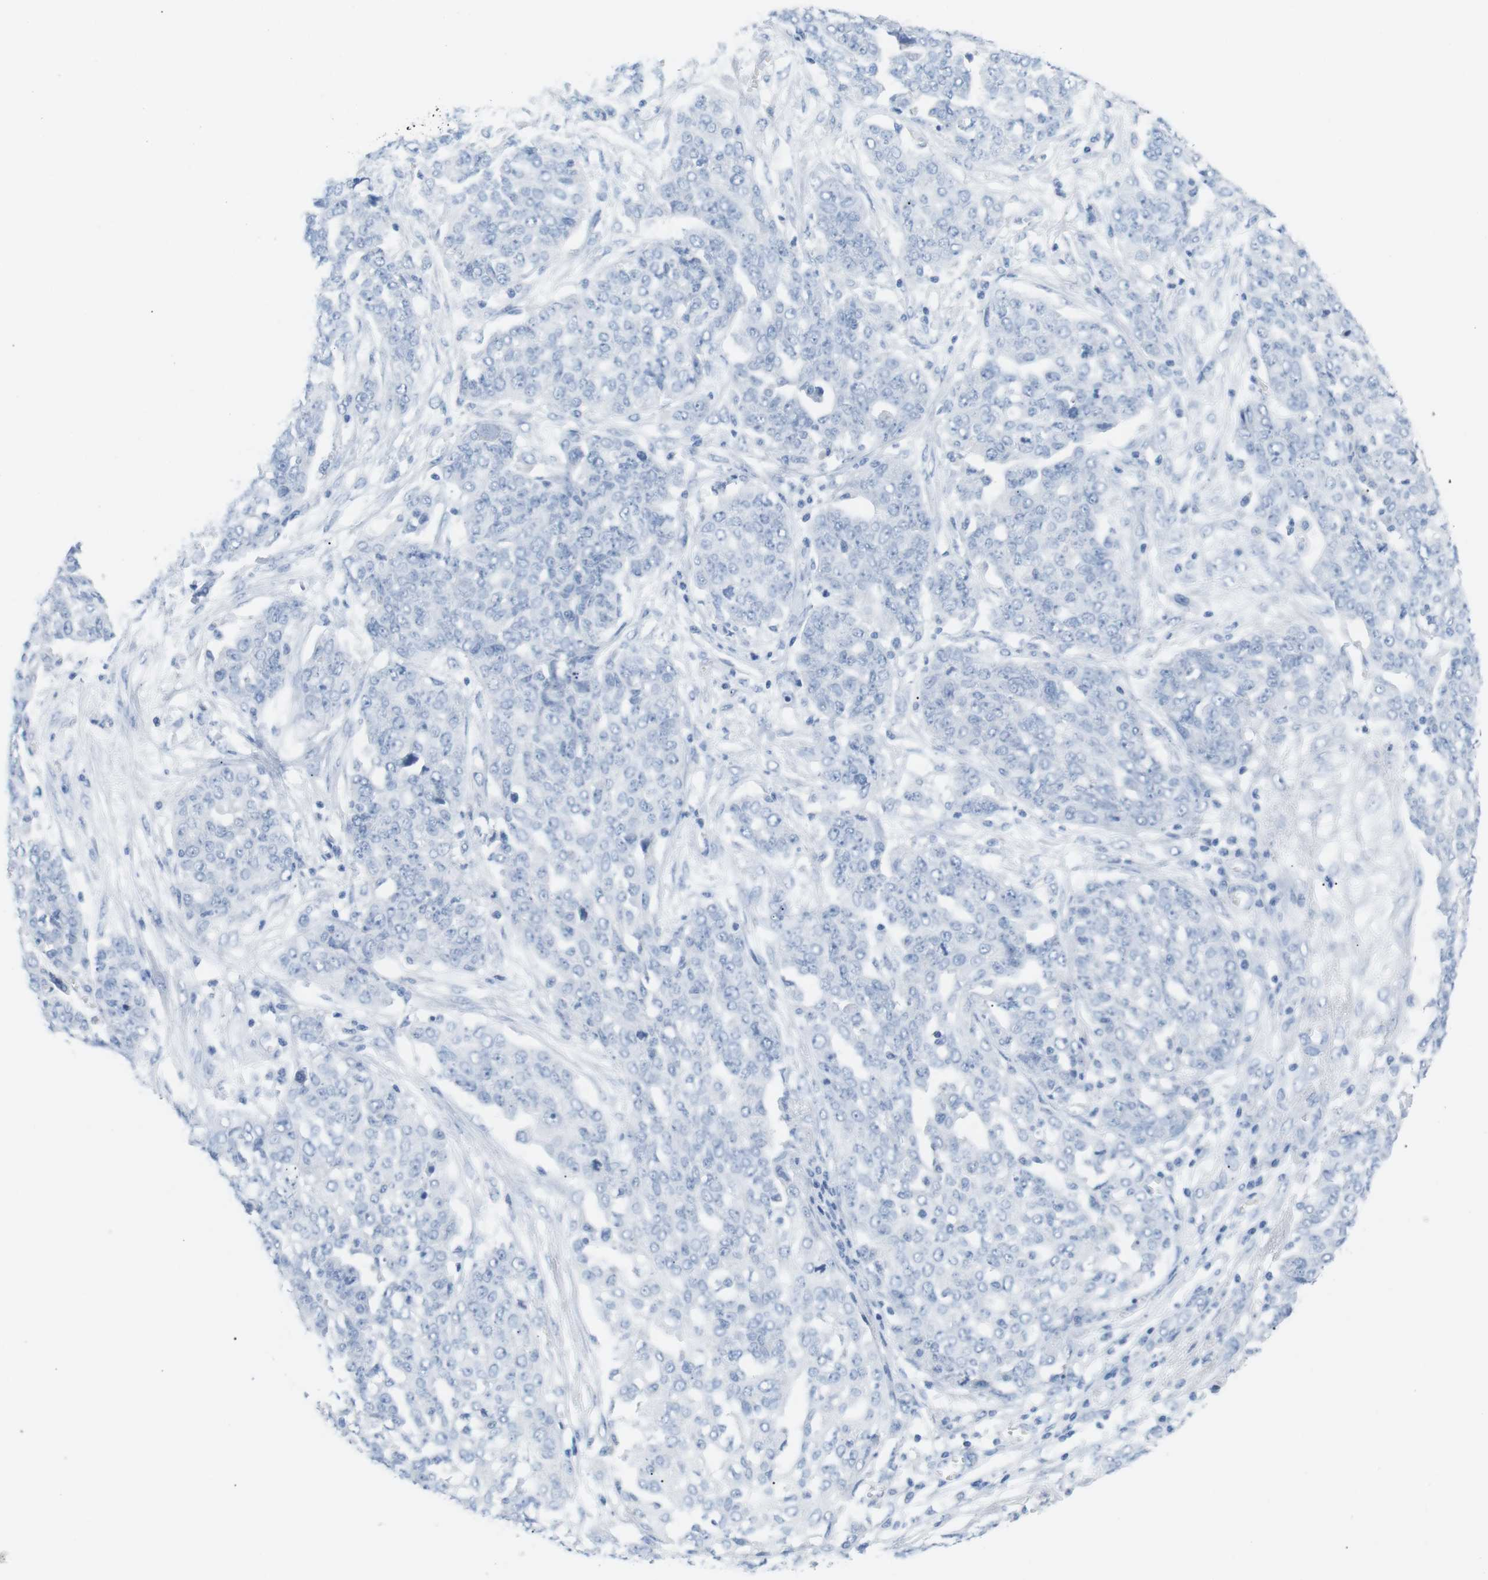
{"staining": {"intensity": "negative", "quantity": "none", "location": "none"}, "tissue": "ovarian cancer", "cell_type": "Tumor cells", "image_type": "cancer", "snomed": [{"axis": "morphology", "description": "Cystadenocarcinoma, serous, NOS"}, {"axis": "topography", "description": "Soft tissue"}, {"axis": "topography", "description": "Ovary"}], "caption": "This is an immunohistochemistry histopathology image of human ovarian serous cystadenocarcinoma. There is no expression in tumor cells.", "gene": "HBG2", "patient": {"sex": "female", "age": 57}}